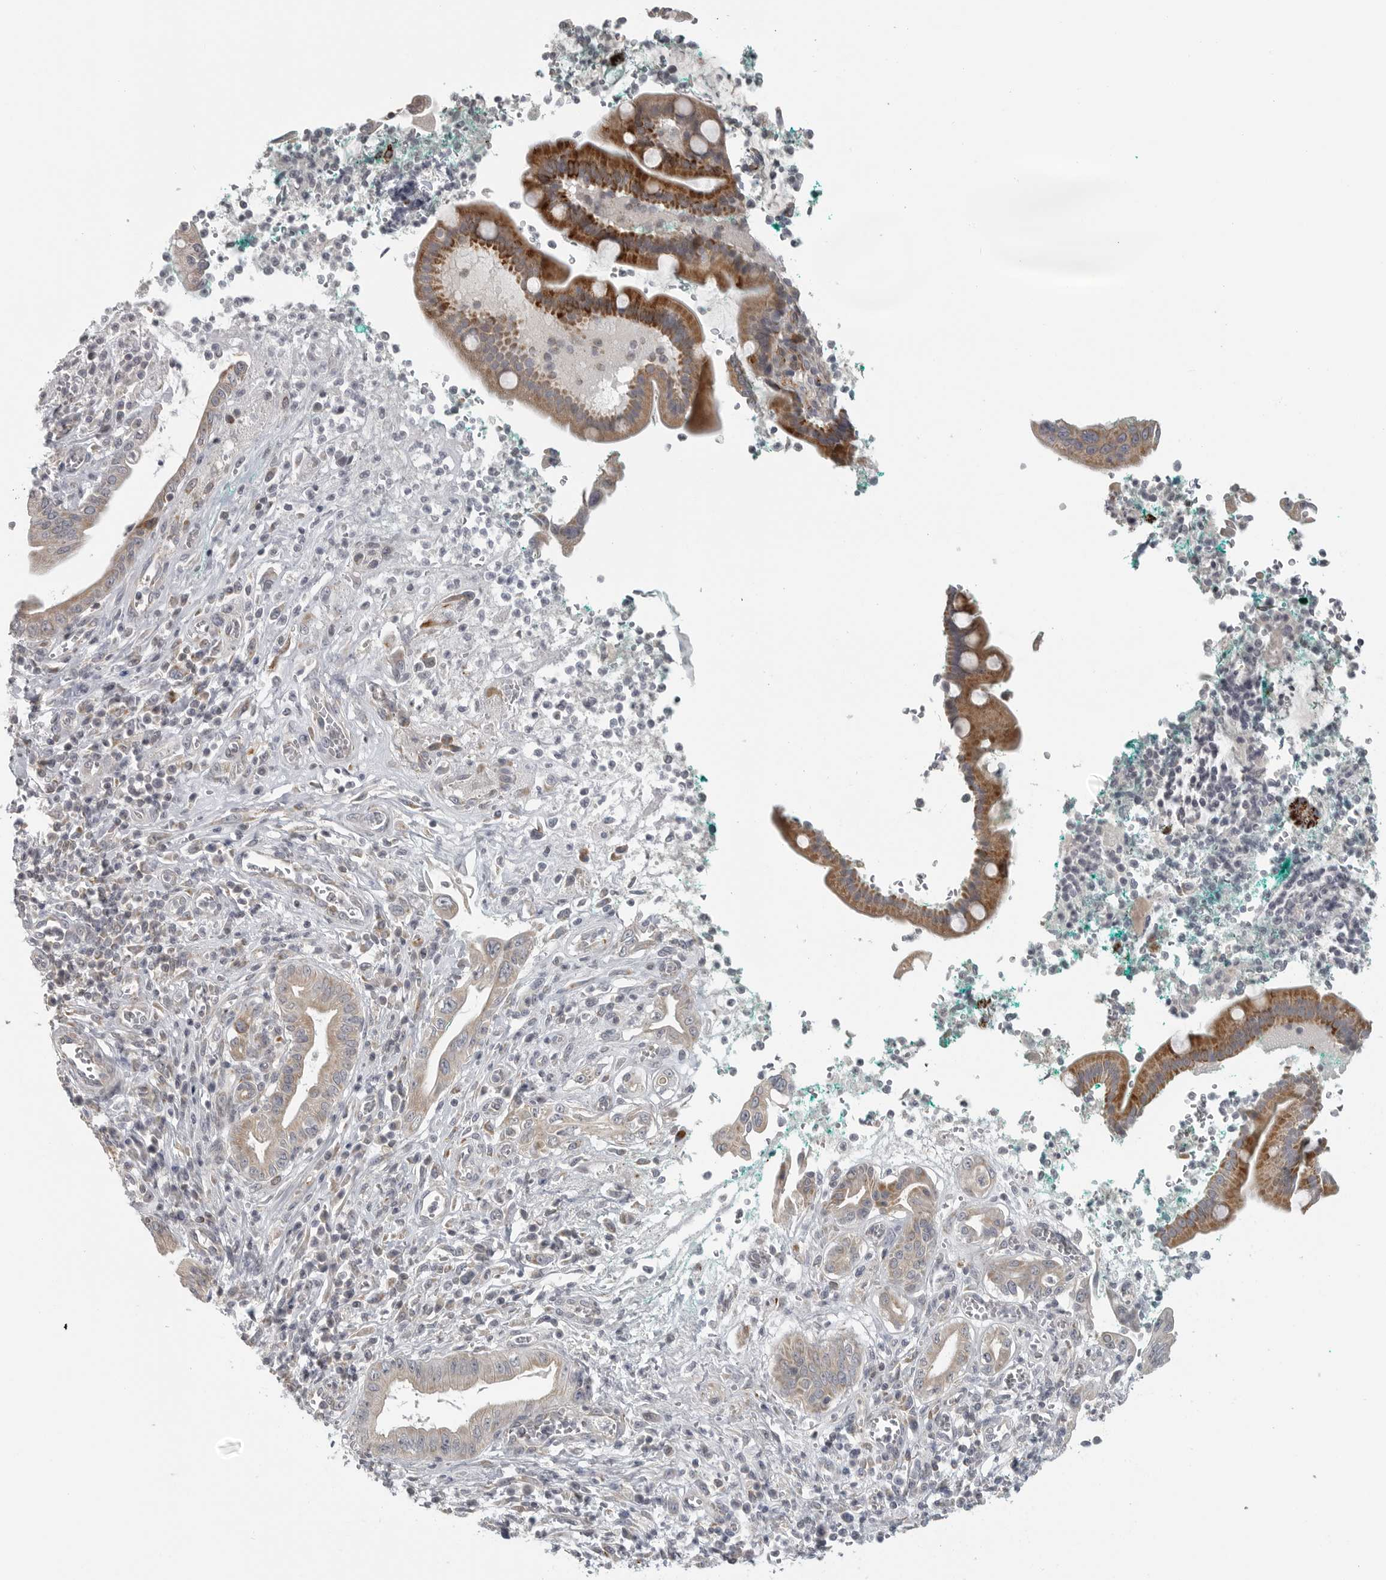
{"staining": {"intensity": "moderate", "quantity": "<25%", "location": "cytoplasmic/membranous"}, "tissue": "pancreatic cancer", "cell_type": "Tumor cells", "image_type": "cancer", "snomed": [{"axis": "morphology", "description": "Adenocarcinoma, NOS"}, {"axis": "topography", "description": "Pancreas"}], "caption": "IHC (DAB (3,3'-diaminobenzidine)) staining of pancreatic cancer exhibits moderate cytoplasmic/membranous protein expression in about <25% of tumor cells.", "gene": "RXFP3", "patient": {"sex": "male", "age": 78}}